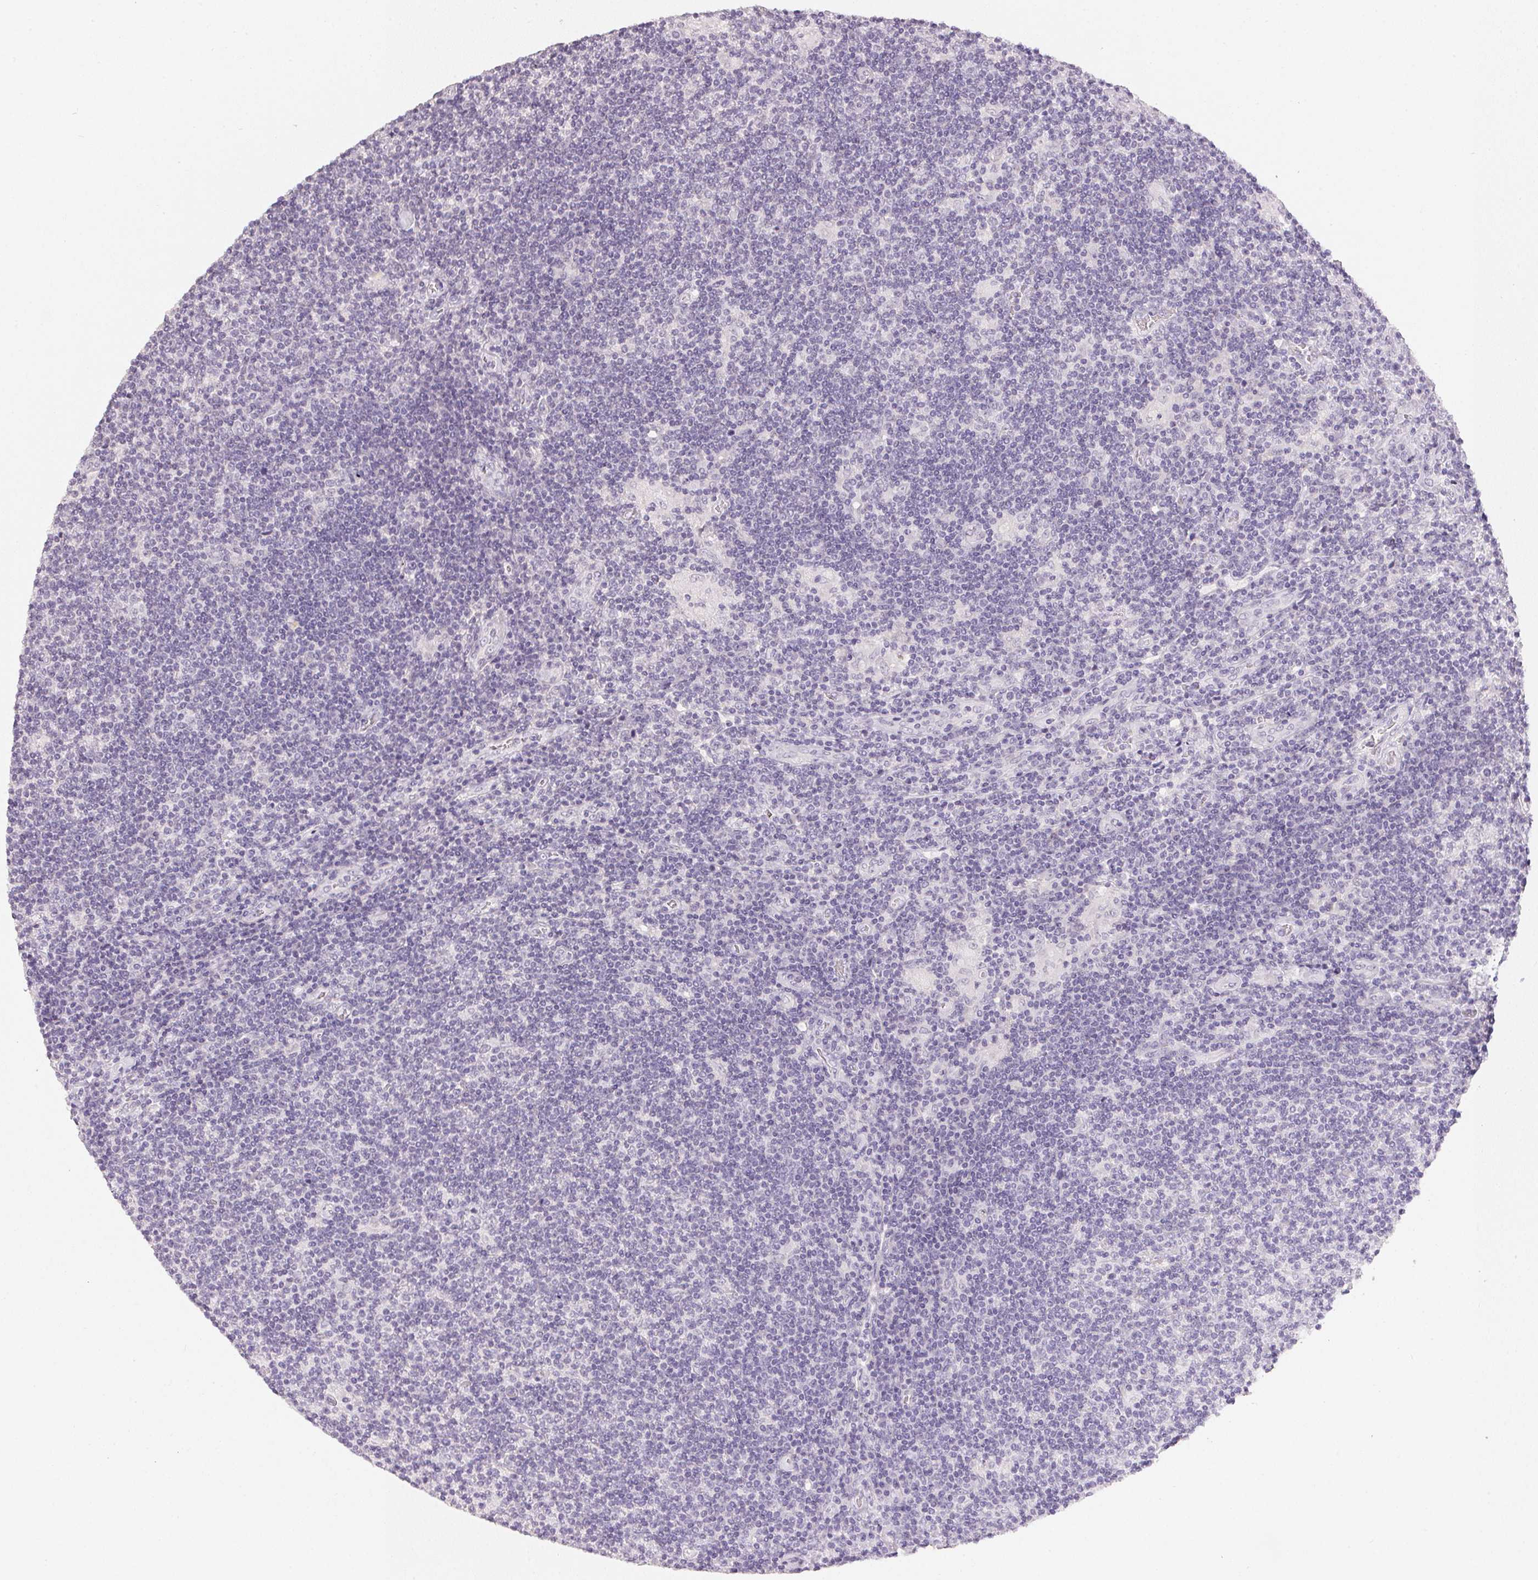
{"staining": {"intensity": "negative", "quantity": "none", "location": "none"}, "tissue": "lymphoma", "cell_type": "Tumor cells", "image_type": "cancer", "snomed": [{"axis": "morphology", "description": "Hodgkin's disease, NOS"}, {"axis": "topography", "description": "Lymph node"}], "caption": "Immunohistochemical staining of human lymphoma reveals no significant positivity in tumor cells. (DAB (3,3'-diaminobenzidine) immunohistochemistry, high magnification).", "gene": "PPY", "patient": {"sex": "male", "age": 40}}